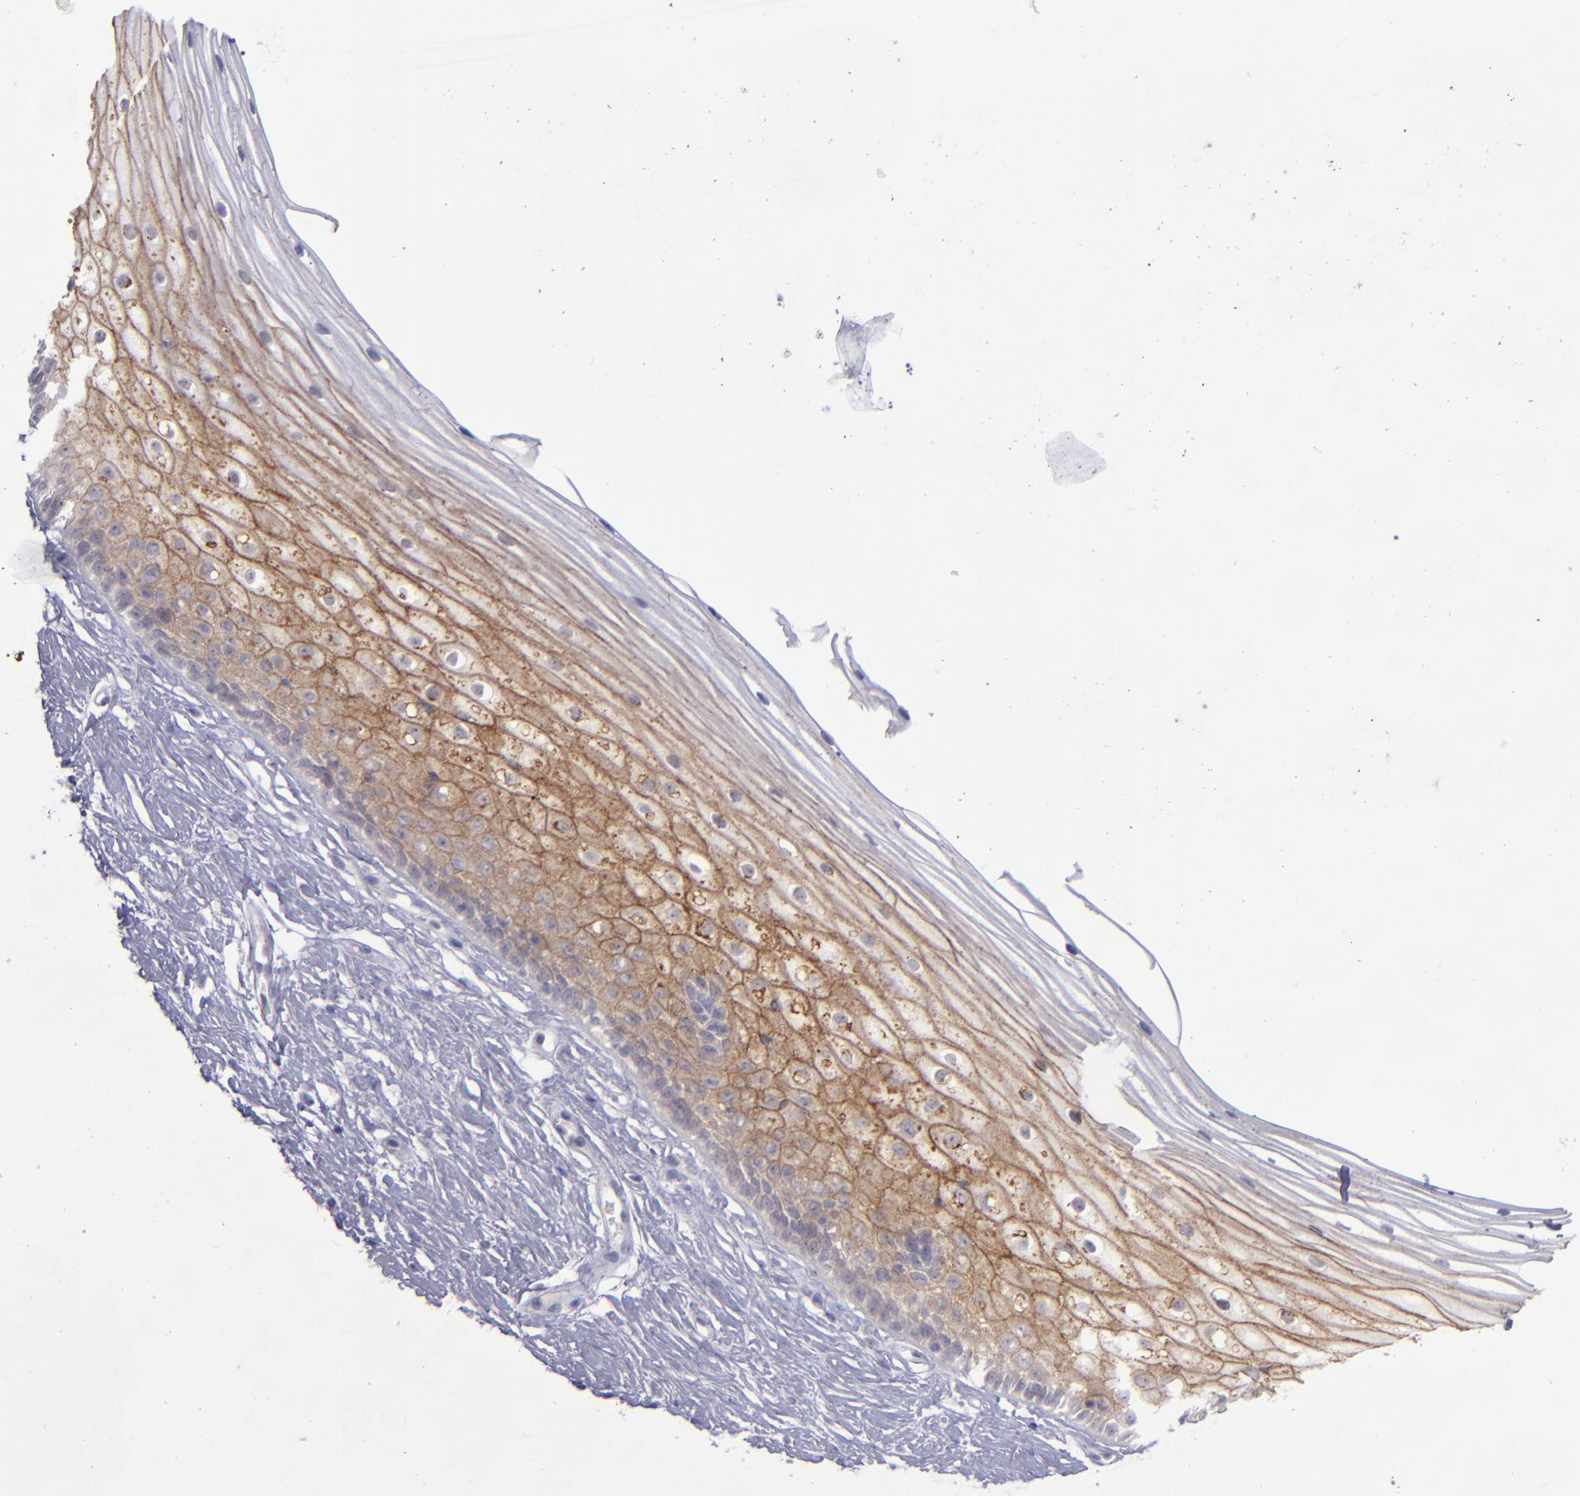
{"staining": {"intensity": "weak", "quantity": "25%-75%", "location": "cytoplasmic/membranous"}, "tissue": "cervix", "cell_type": "Glandular cells", "image_type": "normal", "snomed": [{"axis": "morphology", "description": "Normal tissue, NOS"}, {"axis": "topography", "description": "Cervix"}], "caption": "Benign cervix was stained to show a protein in brown. There is low levels of weak cytoplasmic/membranous staining in about 25%-75% of glandular cells. (Brightfield microscopy of DAB IHC at high magnification).", "gene": "EVPL", "patient": {"sex": "female", "age": 40}}